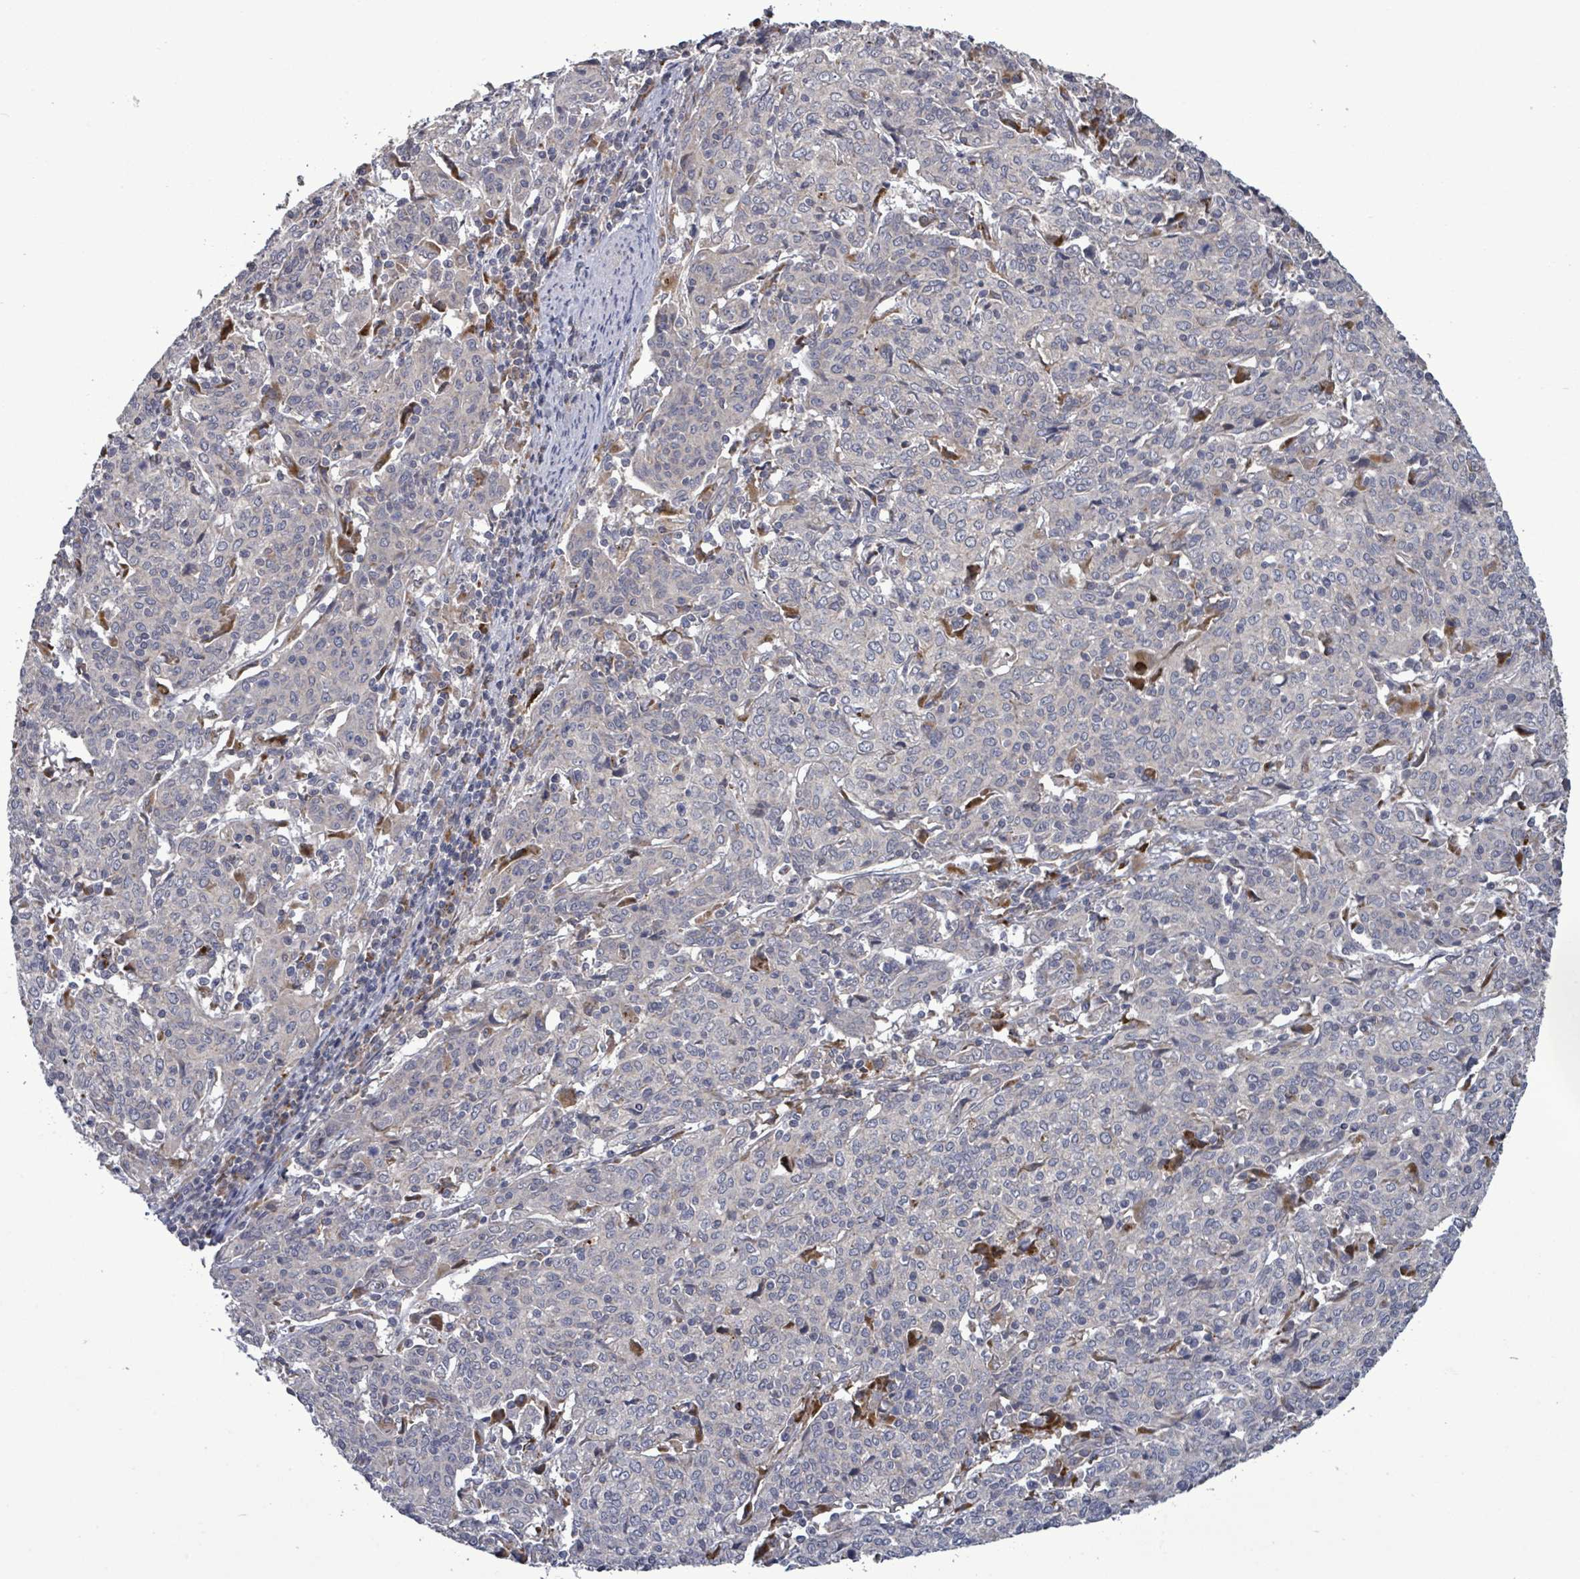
{"staining": {"intensity": "negative", "quantity": "none", "location": "none"}, "tissue": "cervical cancer", "cell_type": "Tumor cells", "image_type": "cancer", "snomed": [{"axis": "morphology", "description": "Squamous cell carcinoma, NOS"}, {"axis": "topography", "description": "Cervix"}], "caption": "An image of human cervical cancer (squamous cell carcinoma) is negative for staining in tumor cells.", "gene": "DIPK2A", "patient": {"sex": "female", "age": 67}}